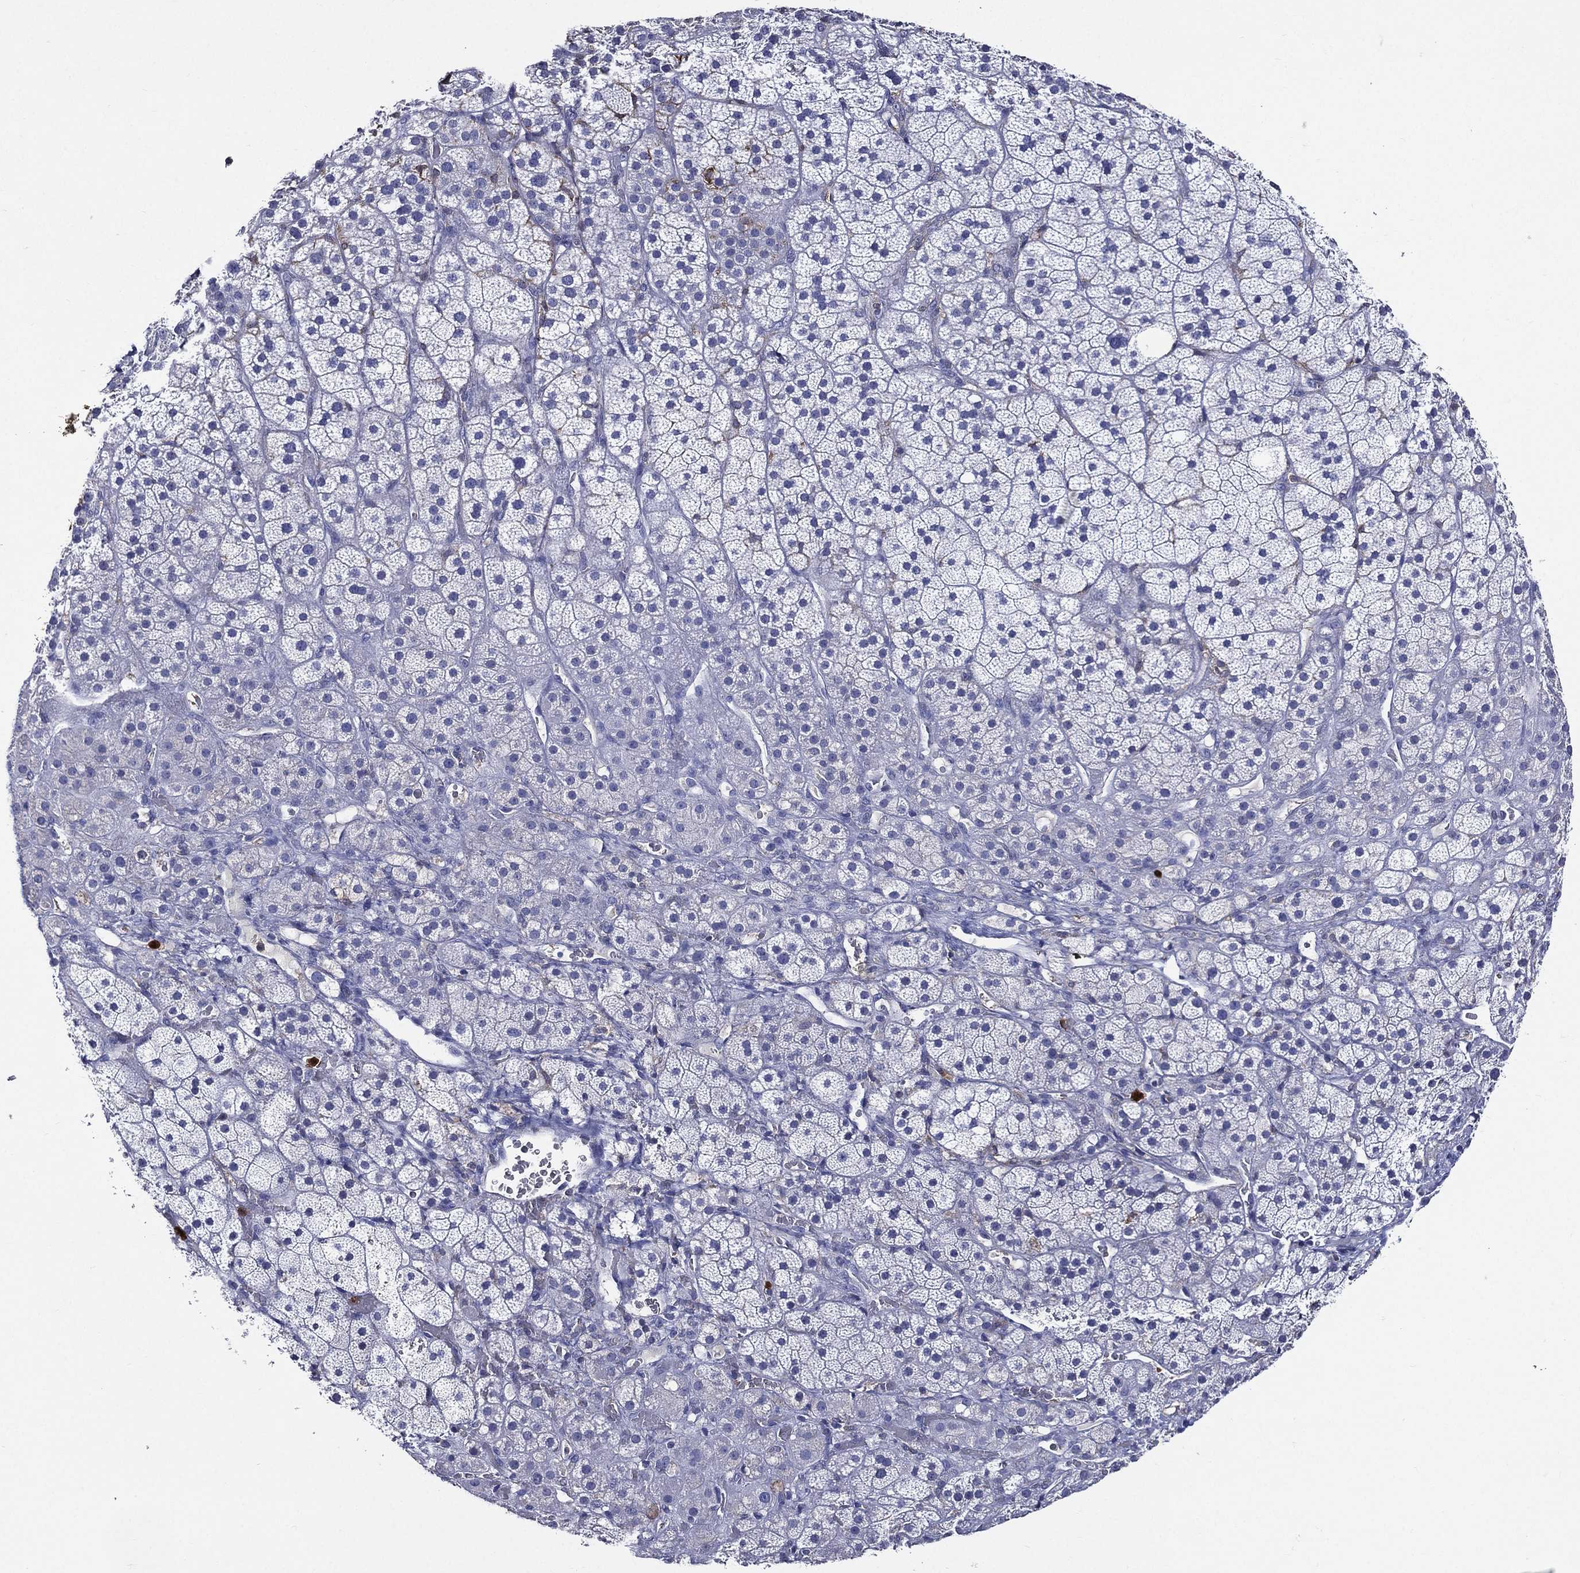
{"staining": {"intensity": "negative", "quantity": "none", "location": "none"}, "tissue": "adrenal gland", "cell_type": "Glandular cells", "image_type": "normal", "snomed": [{"axis": "morphology", "description": "Normal tissue, NOS"}, {"axis": "topography", "description": "Adrenal gland"}], "caption": "Glandular cells are negative for brown protein staining in benign adrenal gland. The staining is performed using DAB (3,3'-diaminobenzidine) brown chromogen with nuclei counter-stained in using hematoxylin.", "gene": "GPR171", "patient": {"sex": "male", "age": 57}}